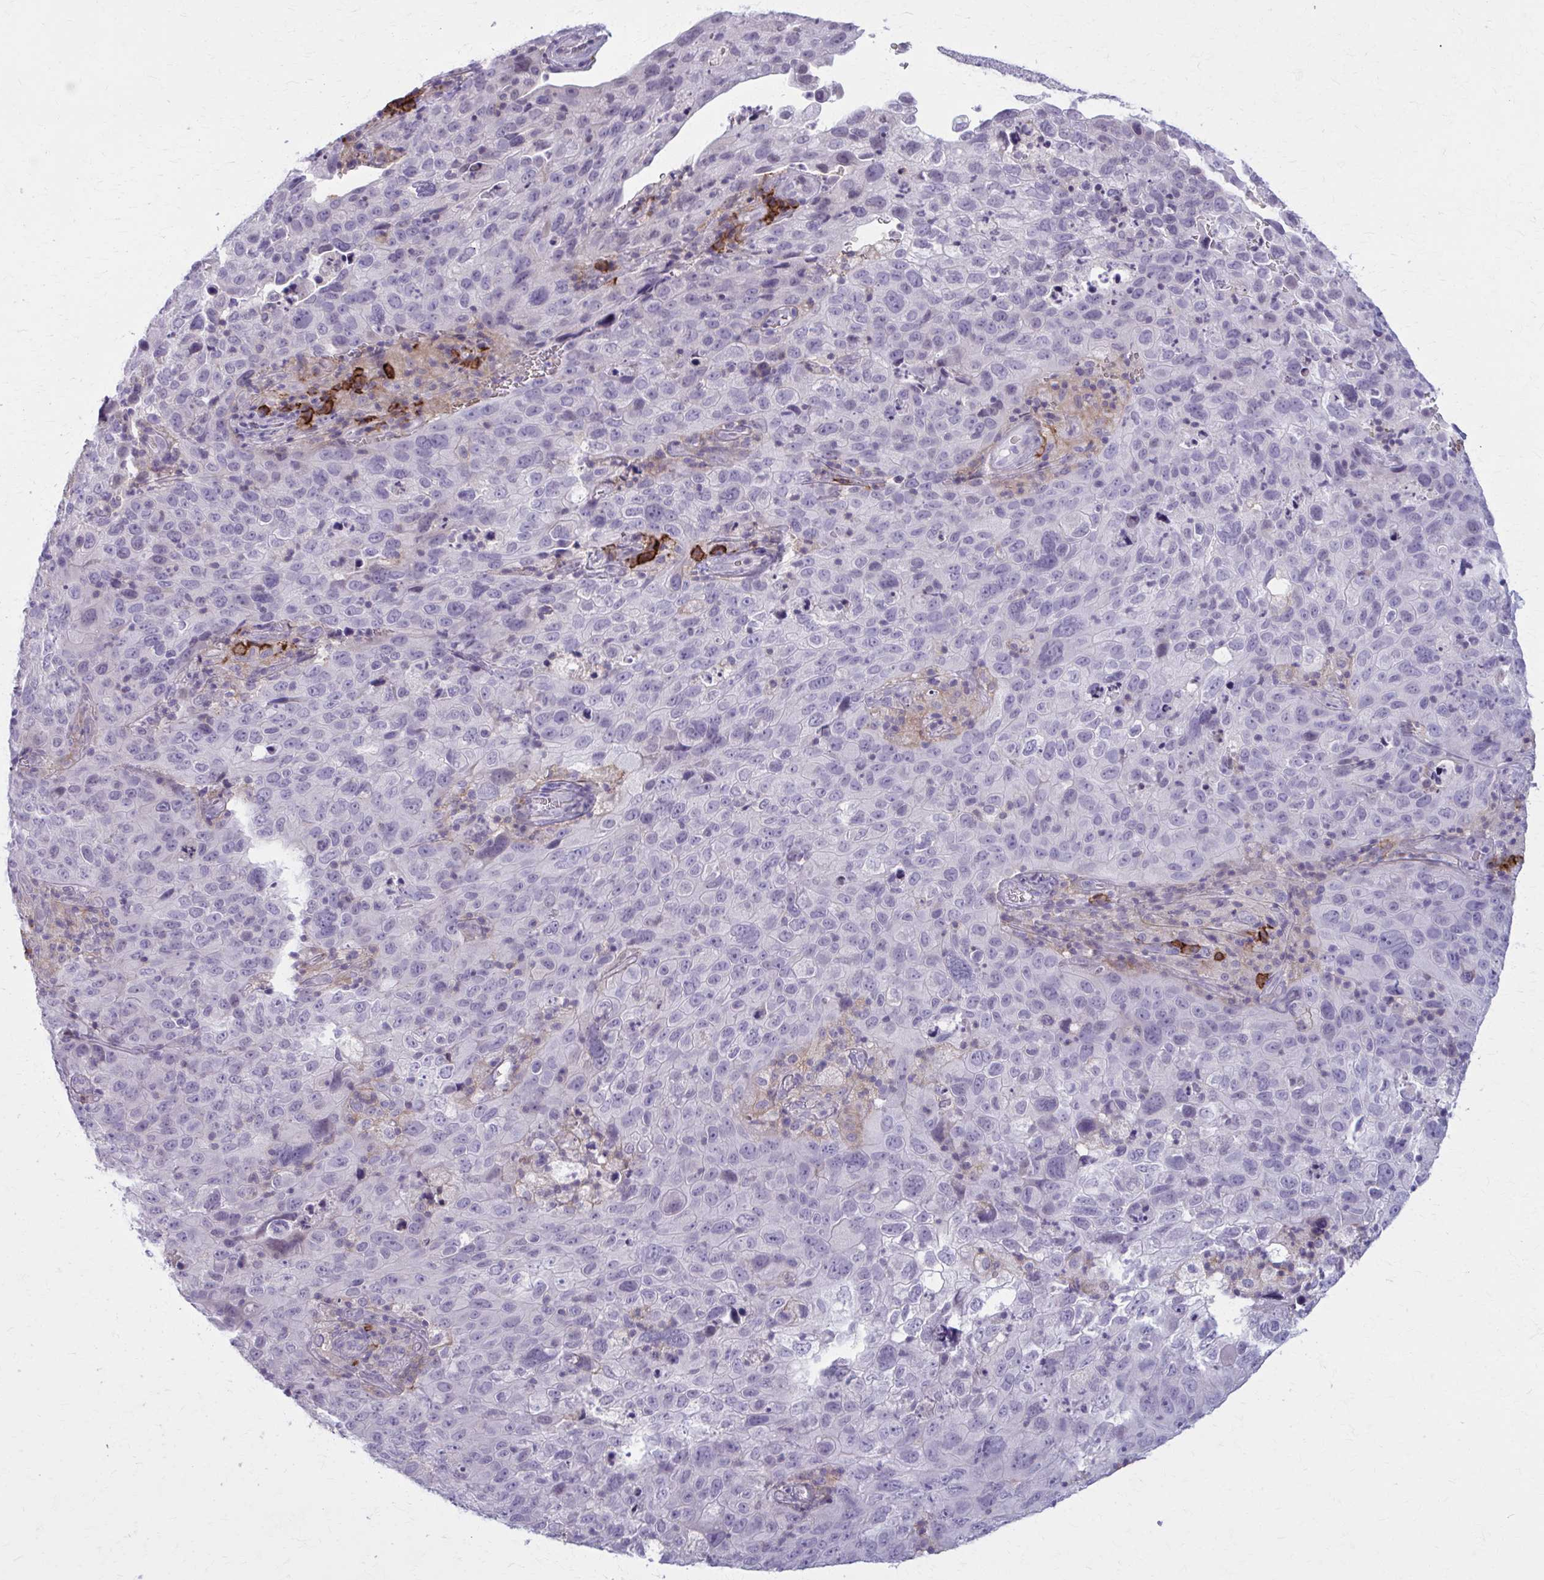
{"staining": {"intensity": "negative", "quantity": "none", "location": "none"}, "tissue": "cervical cancer", "cell_type": "Tumor cells", "image_type": "cancer", "snomed": [{"axis": "morphology", "description": "Squamous cell carcinoma, NOS"}, {"axis": "topography", "description": "Cervix"}], "caption": "DAB (3,3'-diaminobenzidine) immunohistochemical staining of human cervical cancer (squamous cell carcinoma) displays no significant positivity in tumor cells. The staining is performed using DAB brown chromogen with nuclei counter-stained in using hematoxylin.", "gene": "CD38", "patient": {"sex": "female", "age": 44}}